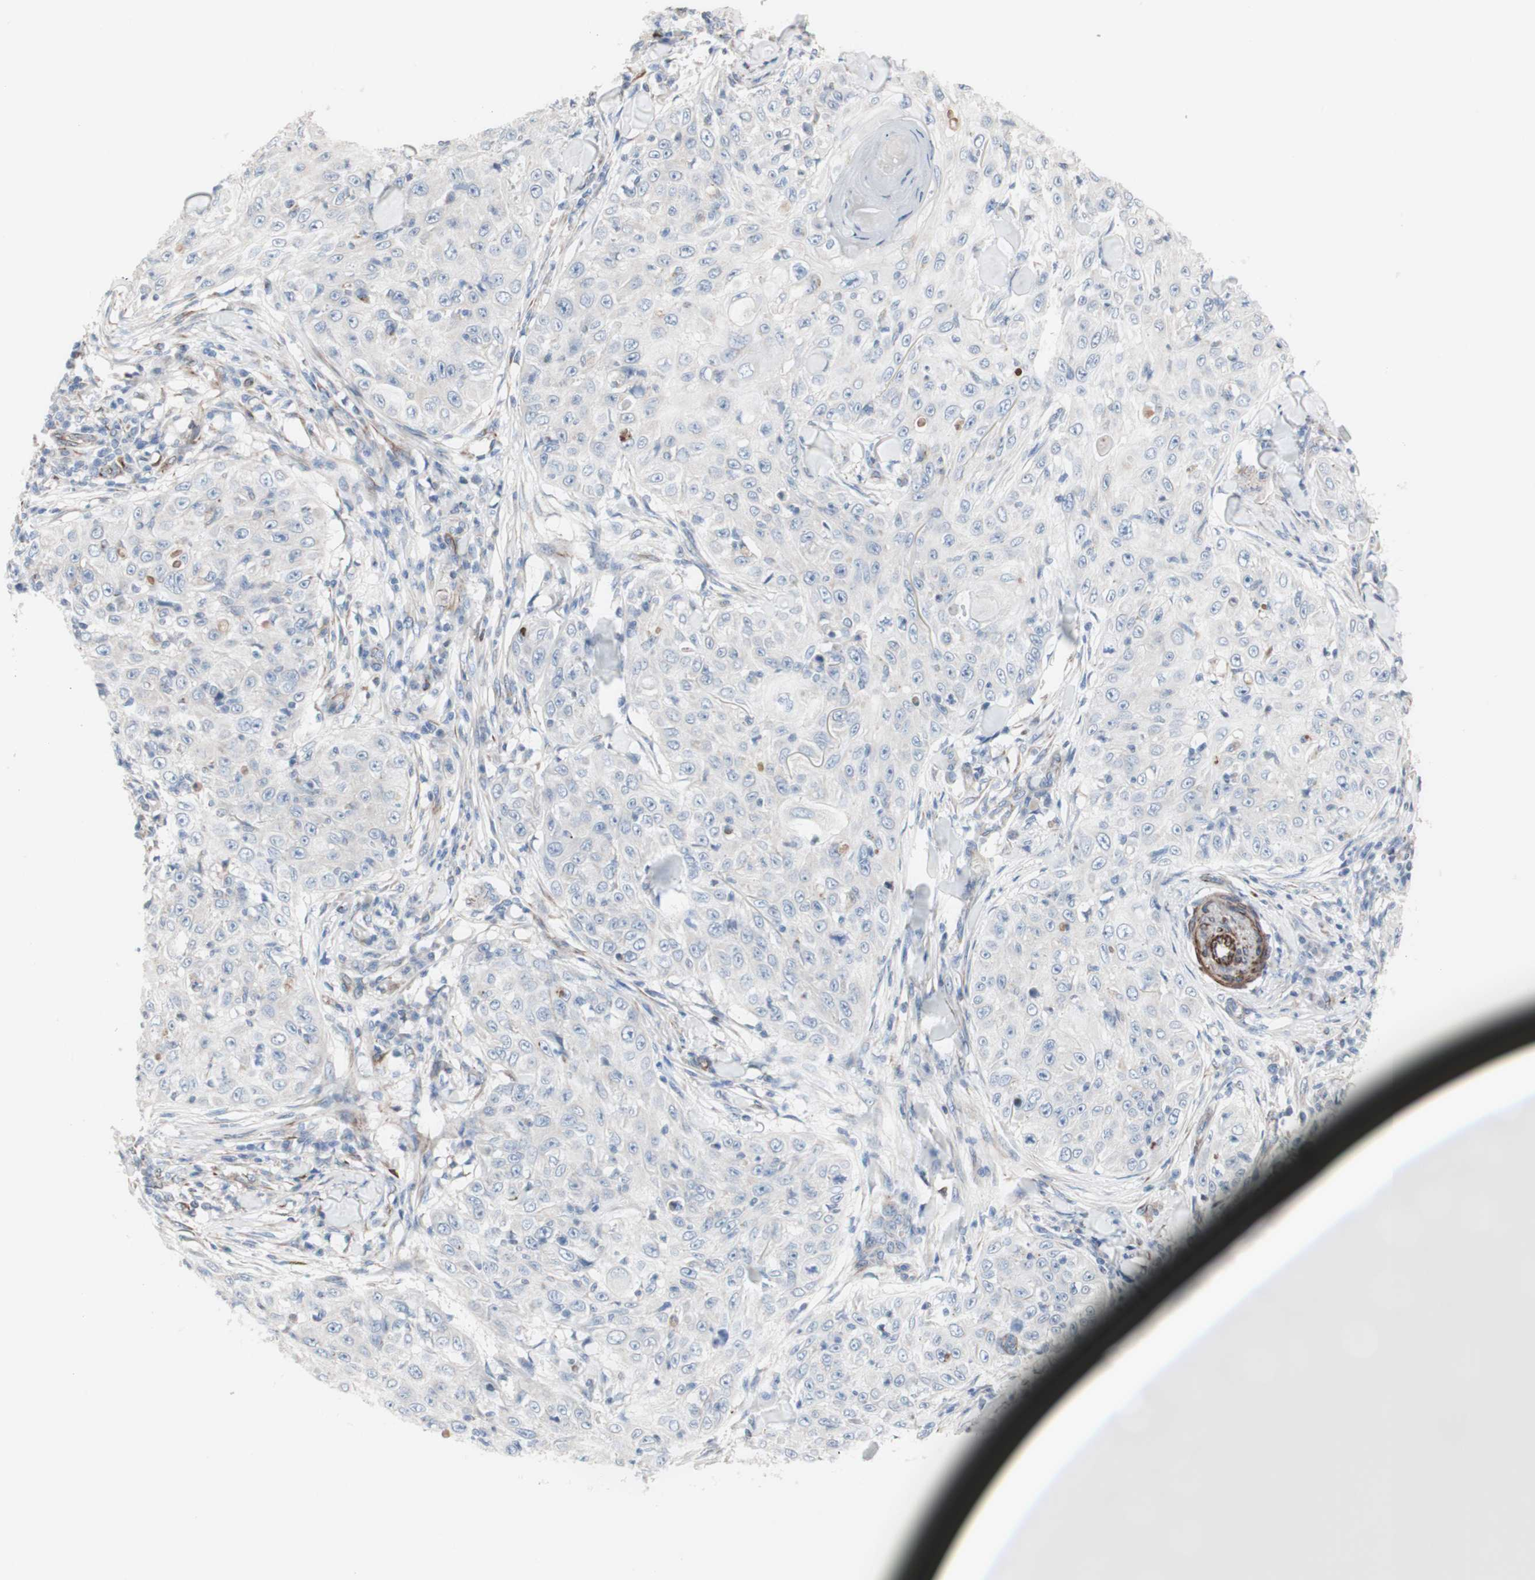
{"staining": {"intensity": "negative", "quantity": "none", "location": "none"}, "tissue": "skin cancer", "cell_type": "Tumor cells", "image_type": "cancer", "snomed": [{"axis": "morphology", "description": "Squamous cell carcinoma, NOS"}, {"axis": "topography", "description": "Skin"}], "caption": "A photomicrograph of human squamous cell carcinoma (skin) is negative for staining in tumor cells.", "gene": "AGPAT5", "patient": {"sex": "male", "age": 86}}